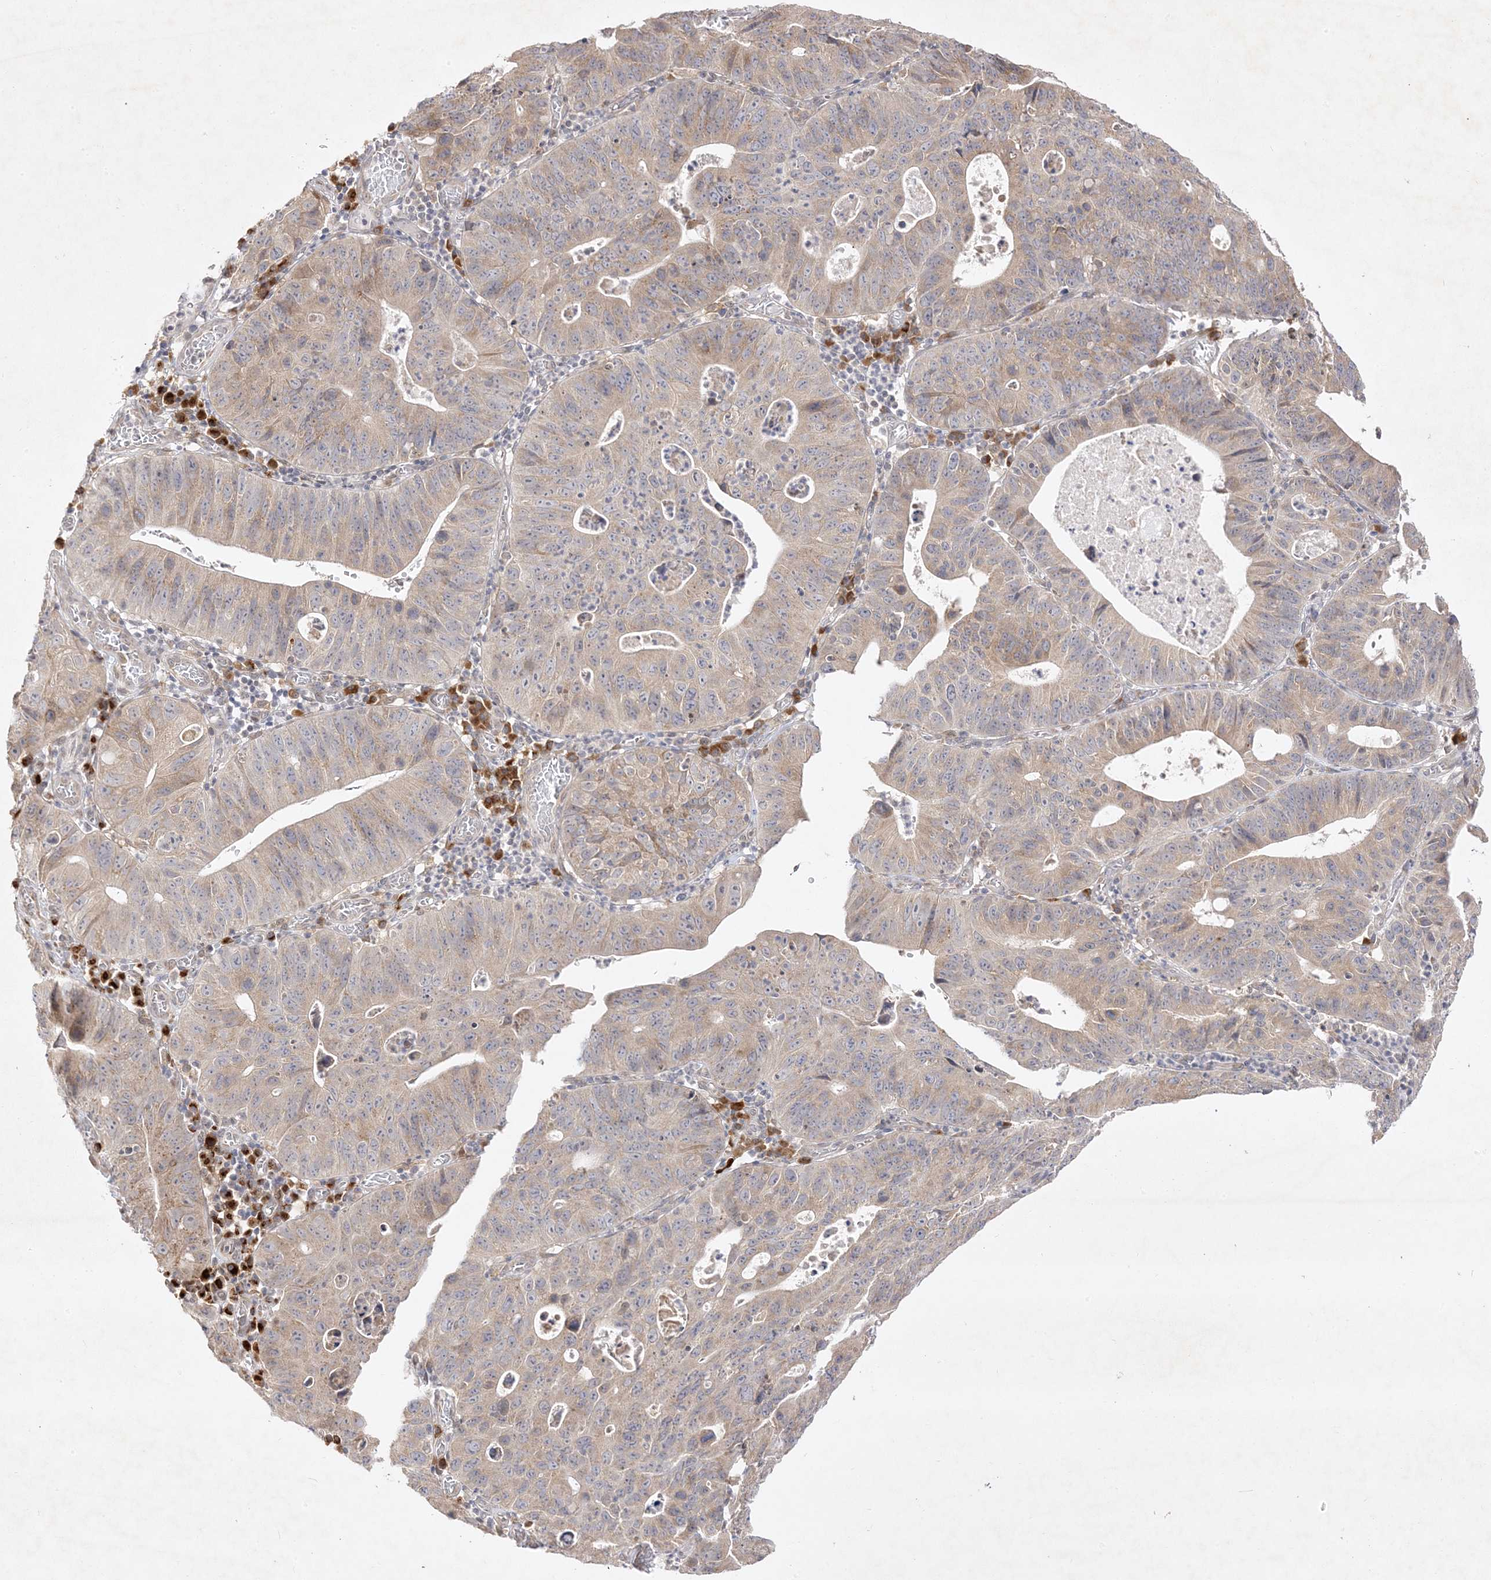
{"staining": {"intensity": "weak", "quantity": ">75%", "location": "cytoplasmic/membranous"}, "tissue": "stomach cancer", "cell_type": "Tumor cells", "image_type": "cancer", "snomed": [{"axis": "morphology", "description": "Adenocarcinoma, NOS"}, {"axis": "topography", "description": "Stomach"}], "caption": "Stomach cancer (adenocarcinoma) stained with a protein marker shows weak staining in tumor cells.", "gene": "C2CD2", "patient": {"sex": "male", "age": 59}}